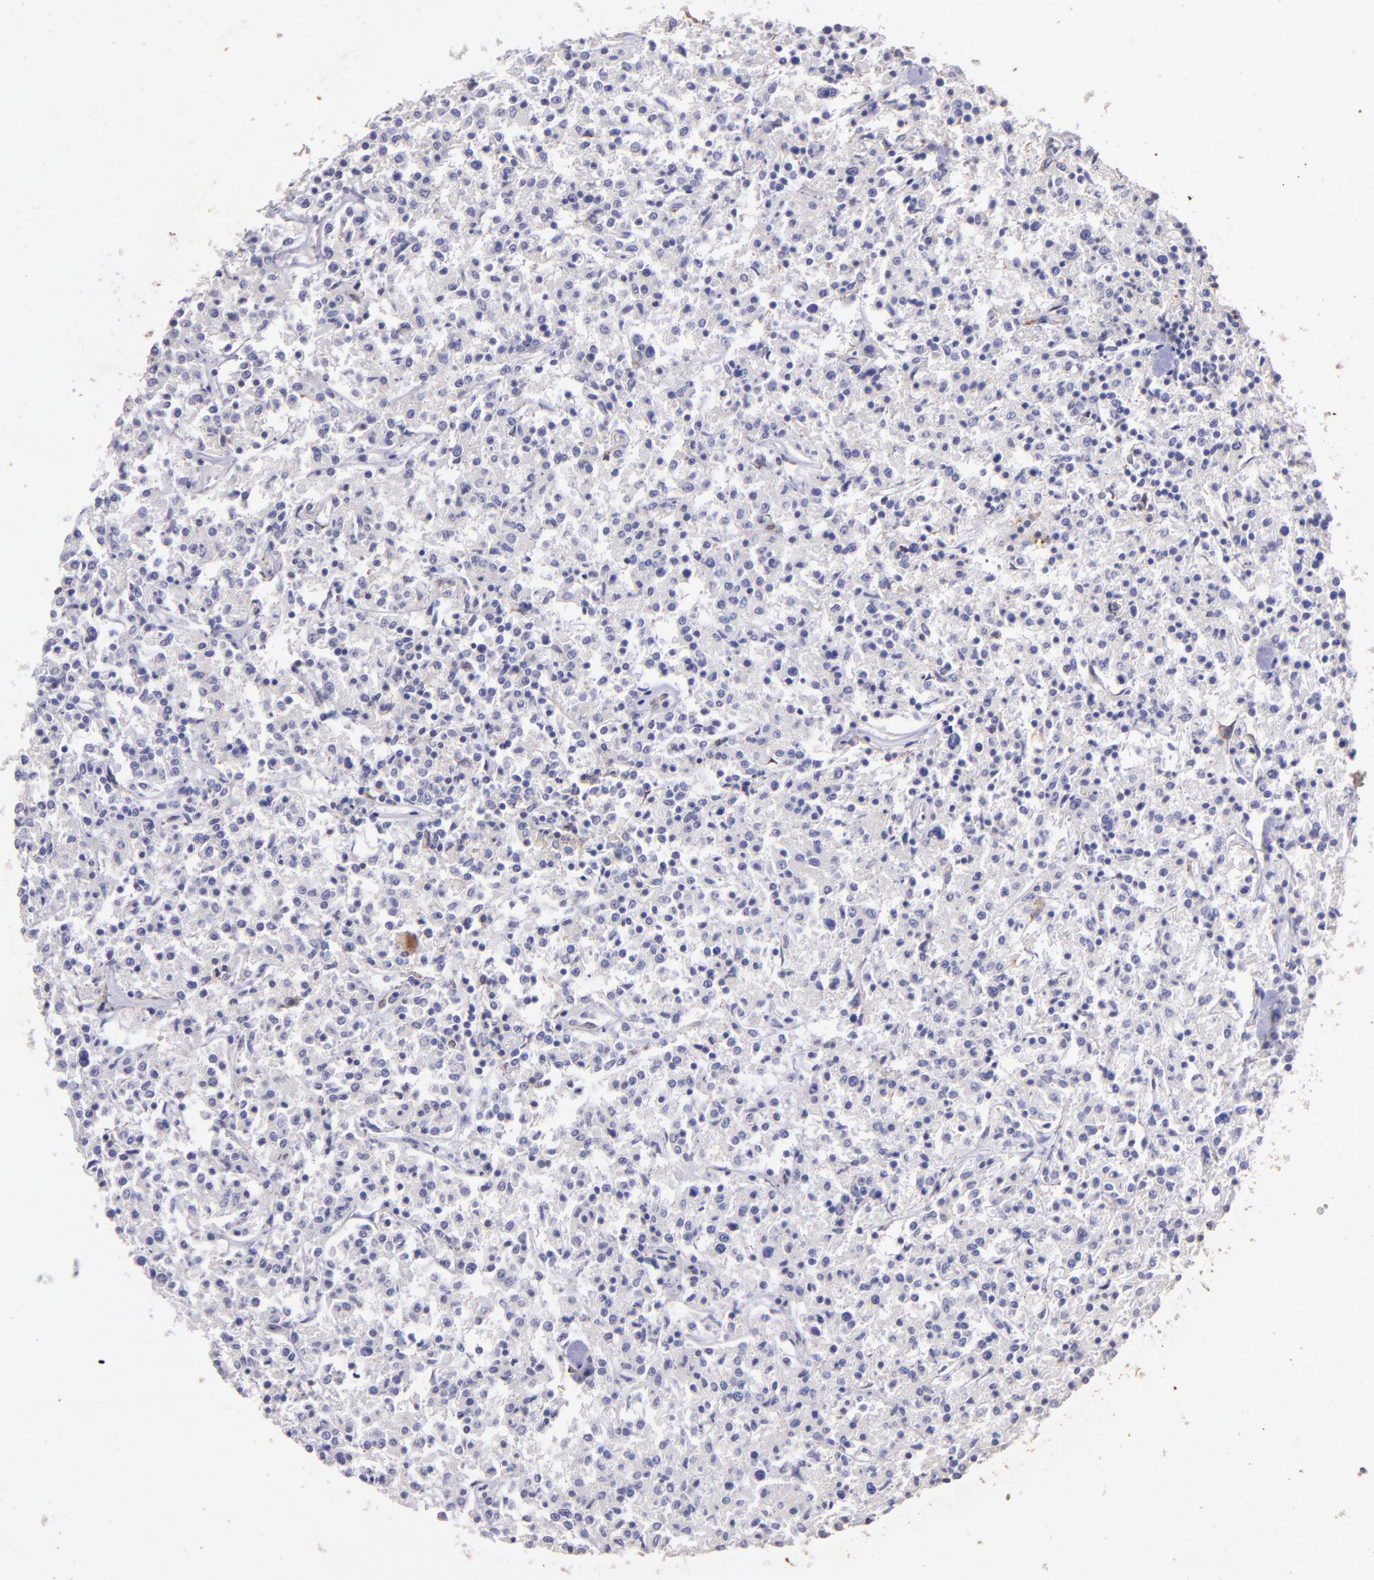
{"staining": {"intensity": "negative", "quantity": "none", "location": "none"}, "tissue": "lymphoma", "cell_type": "Tumor cells", "image_type": "cancer", "snomed": [{"axis": "morphology", "description": "Malignant lymphoma, non-Hodgkin's type, Low grade"}, {"axis": "topography", "description": "Small intestine"}], "caption": "Human malignant lymphoma, non-Hodgkin's type (low-grade) stained for a protein using IHC reveals no positivity in tumor cells.", "gene": "RET", "patient": {"sex": "female", "age": 59}}